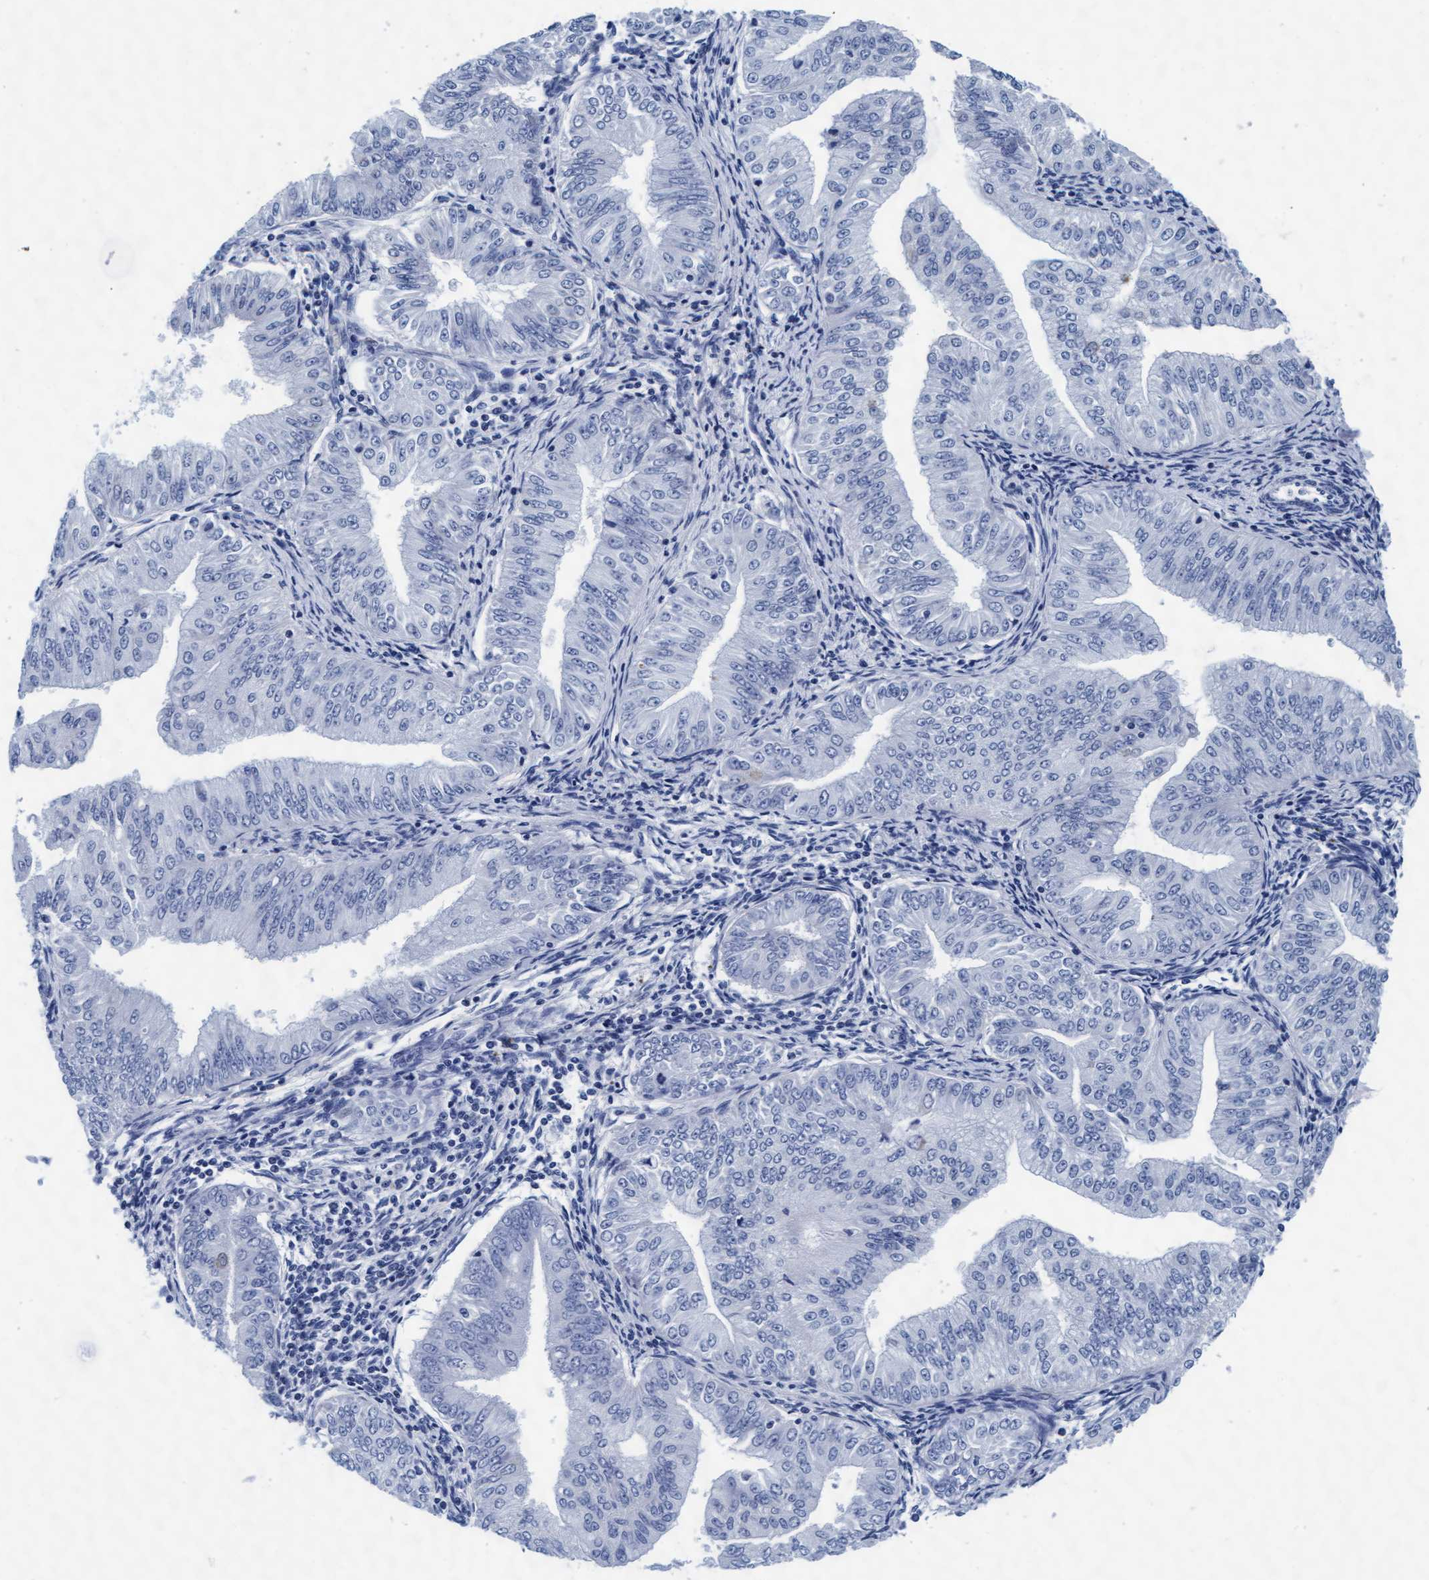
{"staining": {"intensity": "negative", "quantity": "none", "location": "none"}, "tissue": "endometrial cancer", "cell_type": "Tumor cells", "image_type": "cancer", "snomed": [{"axis": "morphology", "description": "Normal tissue, NOS"}, {"axis": "morphology", "description": "Adenocarcinoma, NOS"}, {"axis": "topography", "description": "Endometrium"}], "caption": "Image shows no protein staining in tumor cells of endometrial cancer tissue.", "gene": "ARSG", "patient": {"sex": "female", "age": 53}}